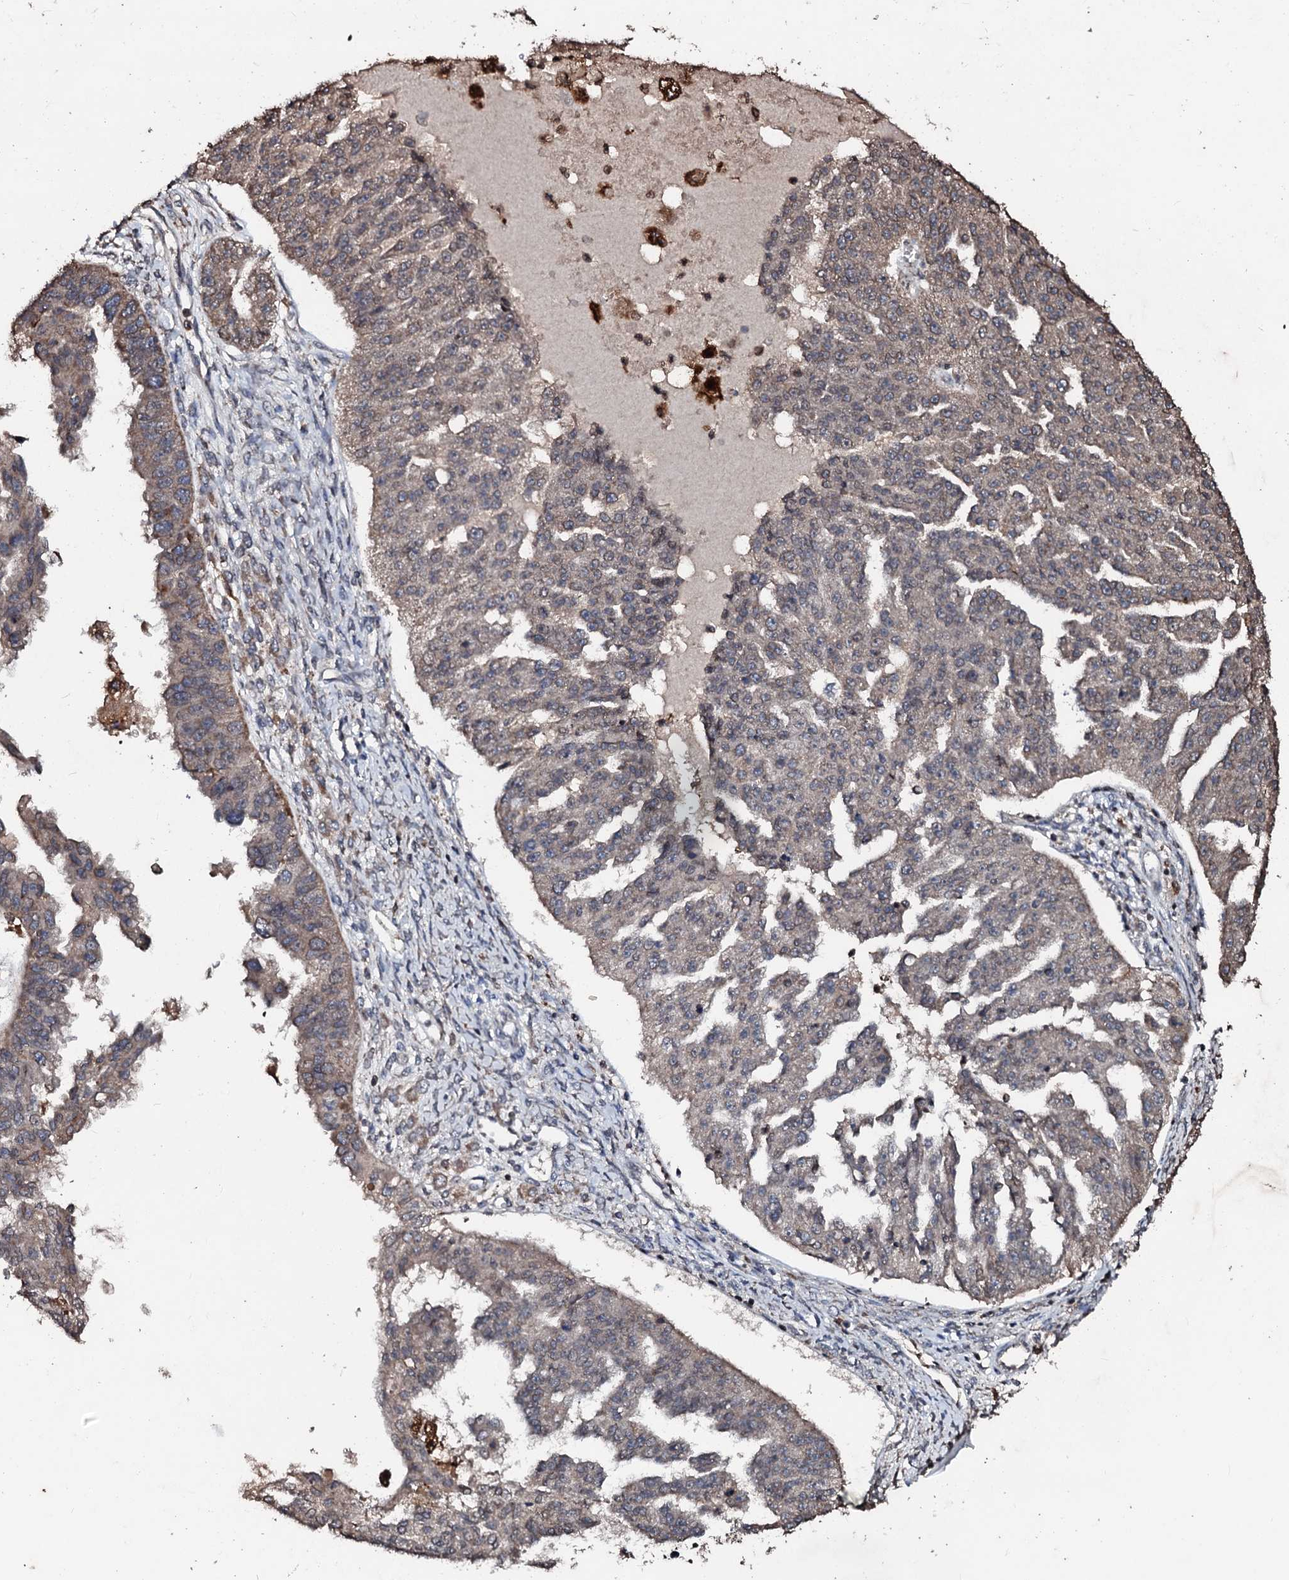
{"staining": {"intensity": "weak", "quantity": "25%-75%", "location": "cytoplasmic/membranous"}, "tissue": "ovarian cancer", "cell_type": "Tumor cells", "image_type": "cancer", "snomed": [{"axis": "morphology", "description": "Cystadenocarcinoma, serous, NOS"}, {"axis": "topography", "description": "Ovary"}], "caption": "Immunohistochemical staining of human ovarian serous cystadenocarcinoma demonstrates weak cytoplasmic/membranous protein expression in approximately 25%-75% of tumor cells.", "gene": "SDHAF2", "patient": {"sex": "female", "age": 58}}